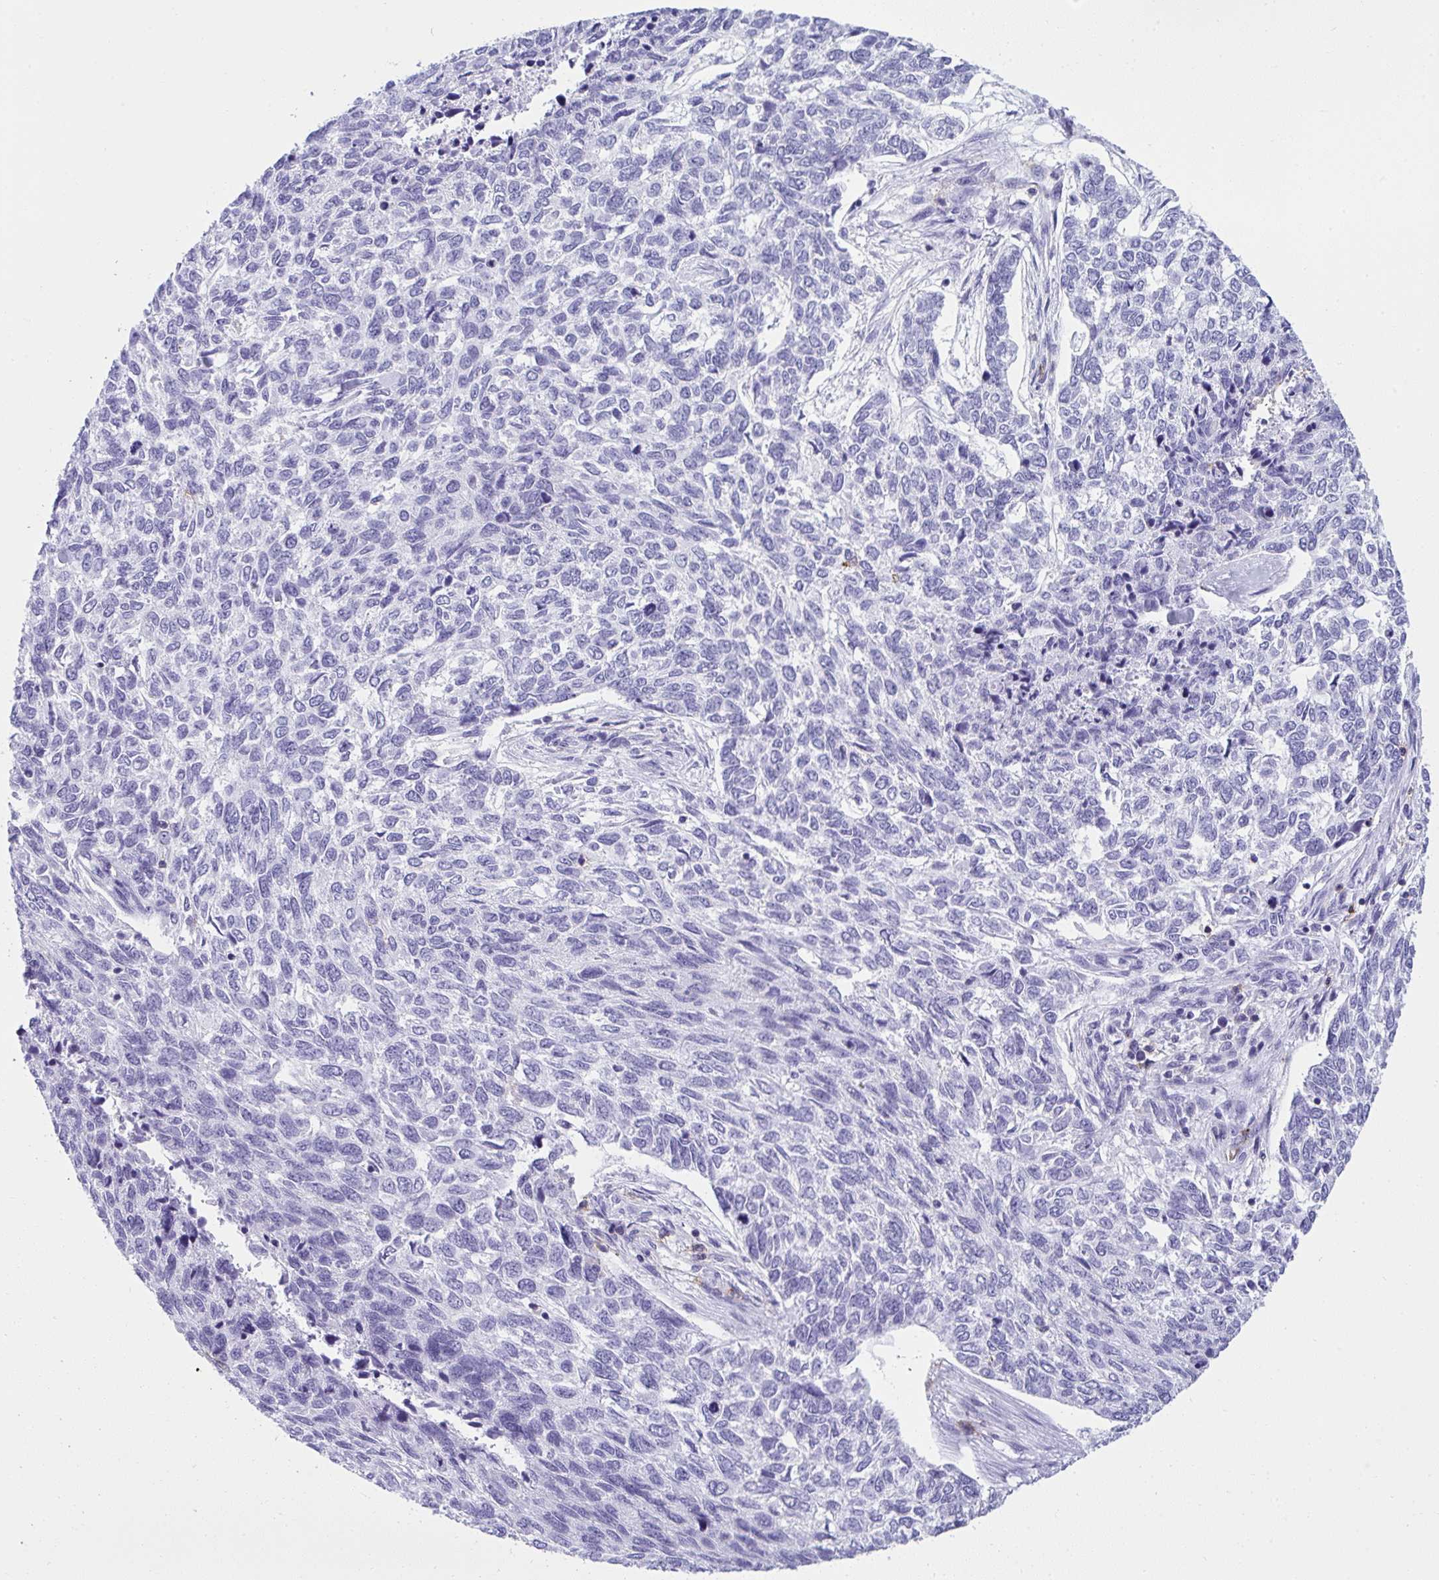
{"staining": {"intensity": "negative", "quantity": "none", "location": "none"}, "tissue": "skin cancer", "cell_type": "Tumor cells", "image_type": "cancer", "snomed": [{"axis": "morphology", "description": "Basal cell carcinoma"}, {"axis": "topography", "description": "Skin"}], "caption": "An image of human skin basal cell carcinoma is negative for staining in tumor cells.", "gene": "SPN", "patient": {"sex": "female", "age": 65}}